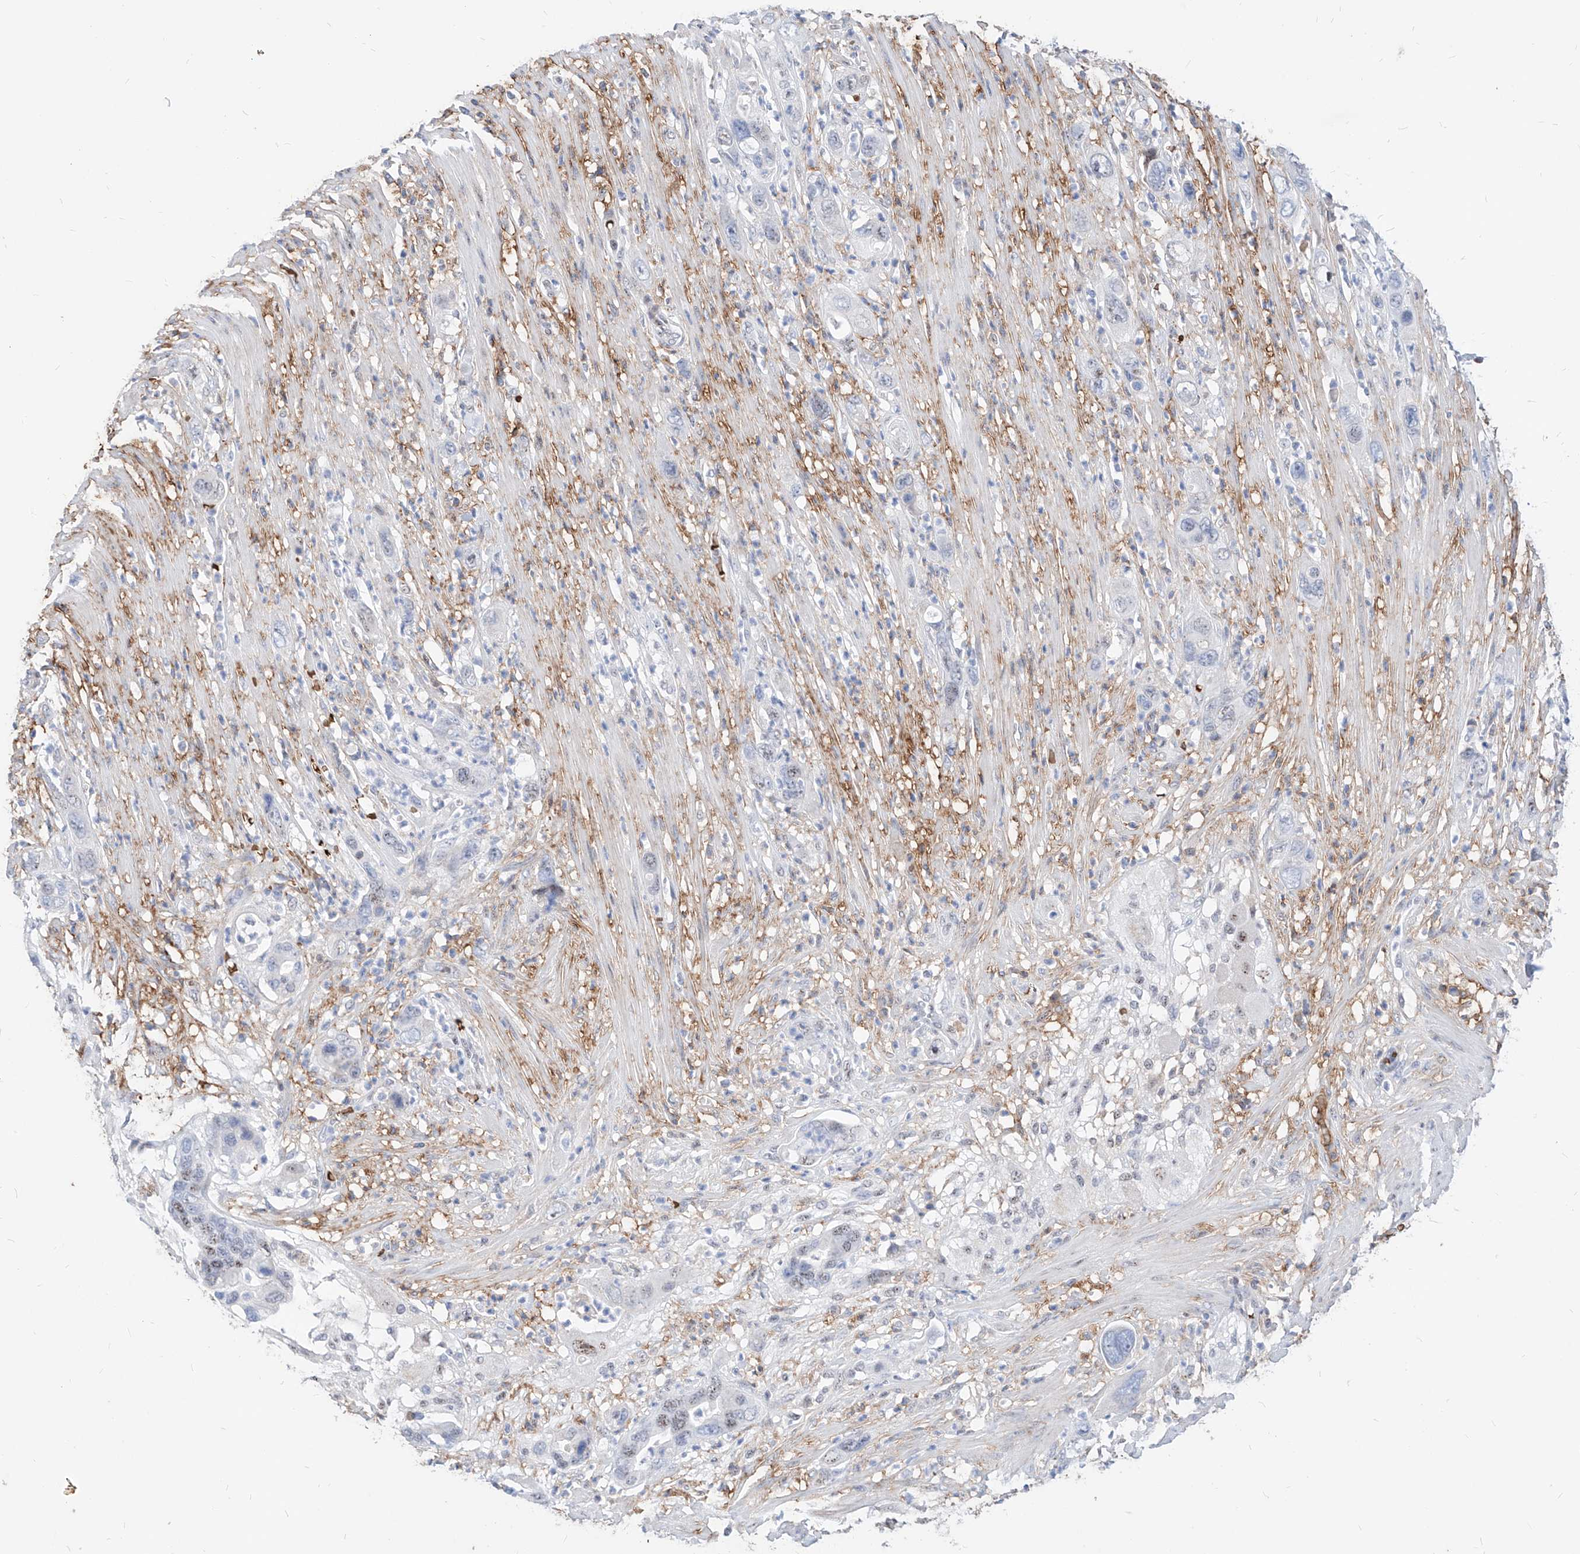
{"staining": {"intensity": "weak", "quantity": "<25%", "location": "nuclear"}, "tissue": "pancreatic cancer", "cell_type": "Tumor cells", "image_type": "cancer", "snomed": [{"axis": "morphology", "description": "Adenocarcinoma, NOS"}, {"axis": "topography", "description": "Pancreas"}], "caption": "Immunohistochemistry histopathology image of neoplastic tissue: pancreatic adenocarcinoma stained with DAB (3,3'-diaminobenzidine) displays no significant protein expression in tumor cells.", "gene": "ZFP42", "patient": {"sex": "female", "age": 71}}